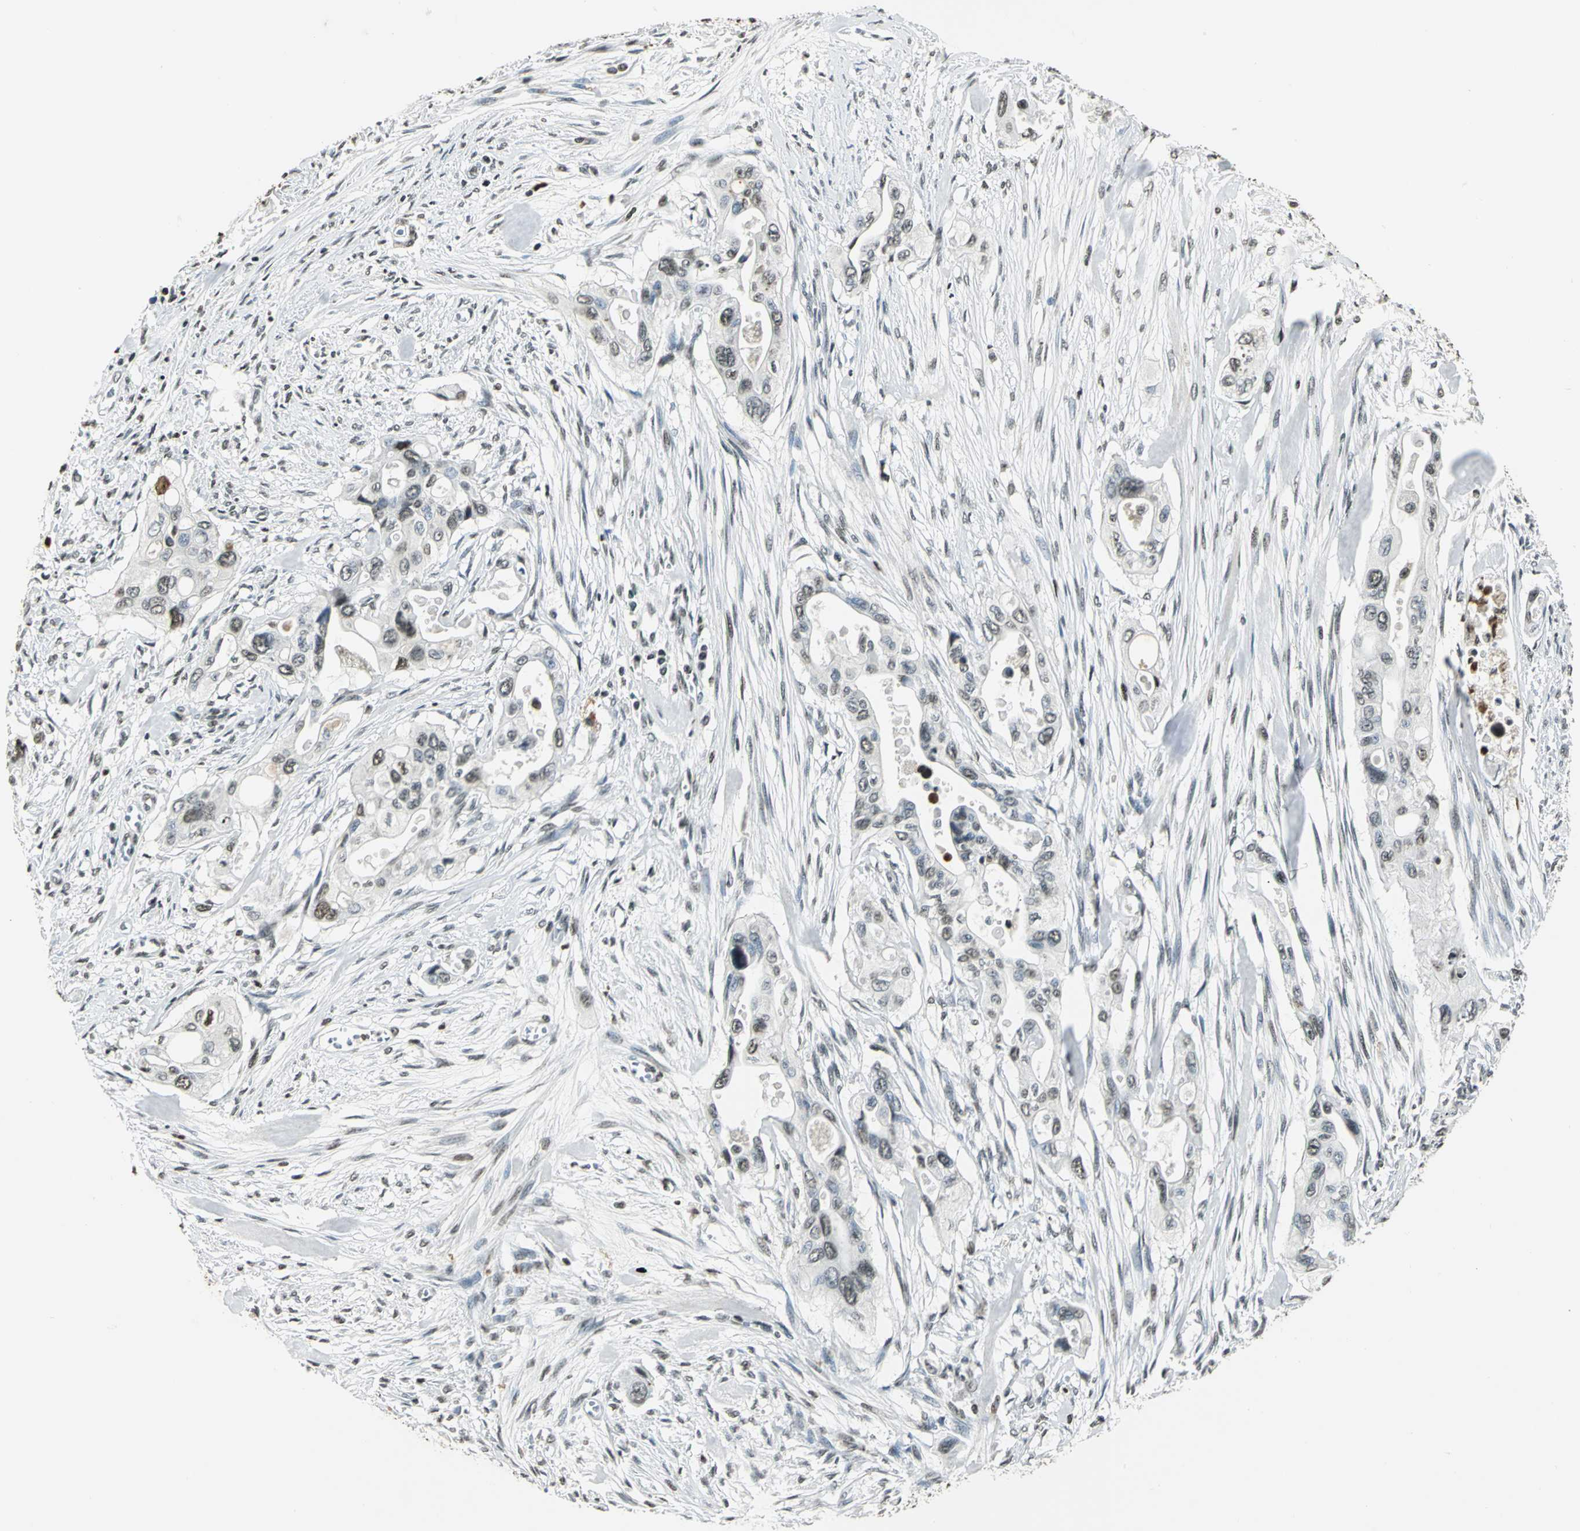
{"staining": {"intensity": "moderate", "quantity": "25%-75%", "location": "nuclear"}, "tissue": "pancreatic cancer", "cell_type": "Tumor cells", "image_type": "cancer", "snomed": [{"axis": "morphology", "description": "Adenocarcinoma, NOS"}, {"axis": "topography", "description": "Pancreas"}], "caption": "Protein analysis of adenocarcinoma (pancreatic) tissue exhibits moderate nuclear expression in about 25%-75% of tumor cells.", "gene": "MCM4", "patient": {"sex": "male", "age": 77}}